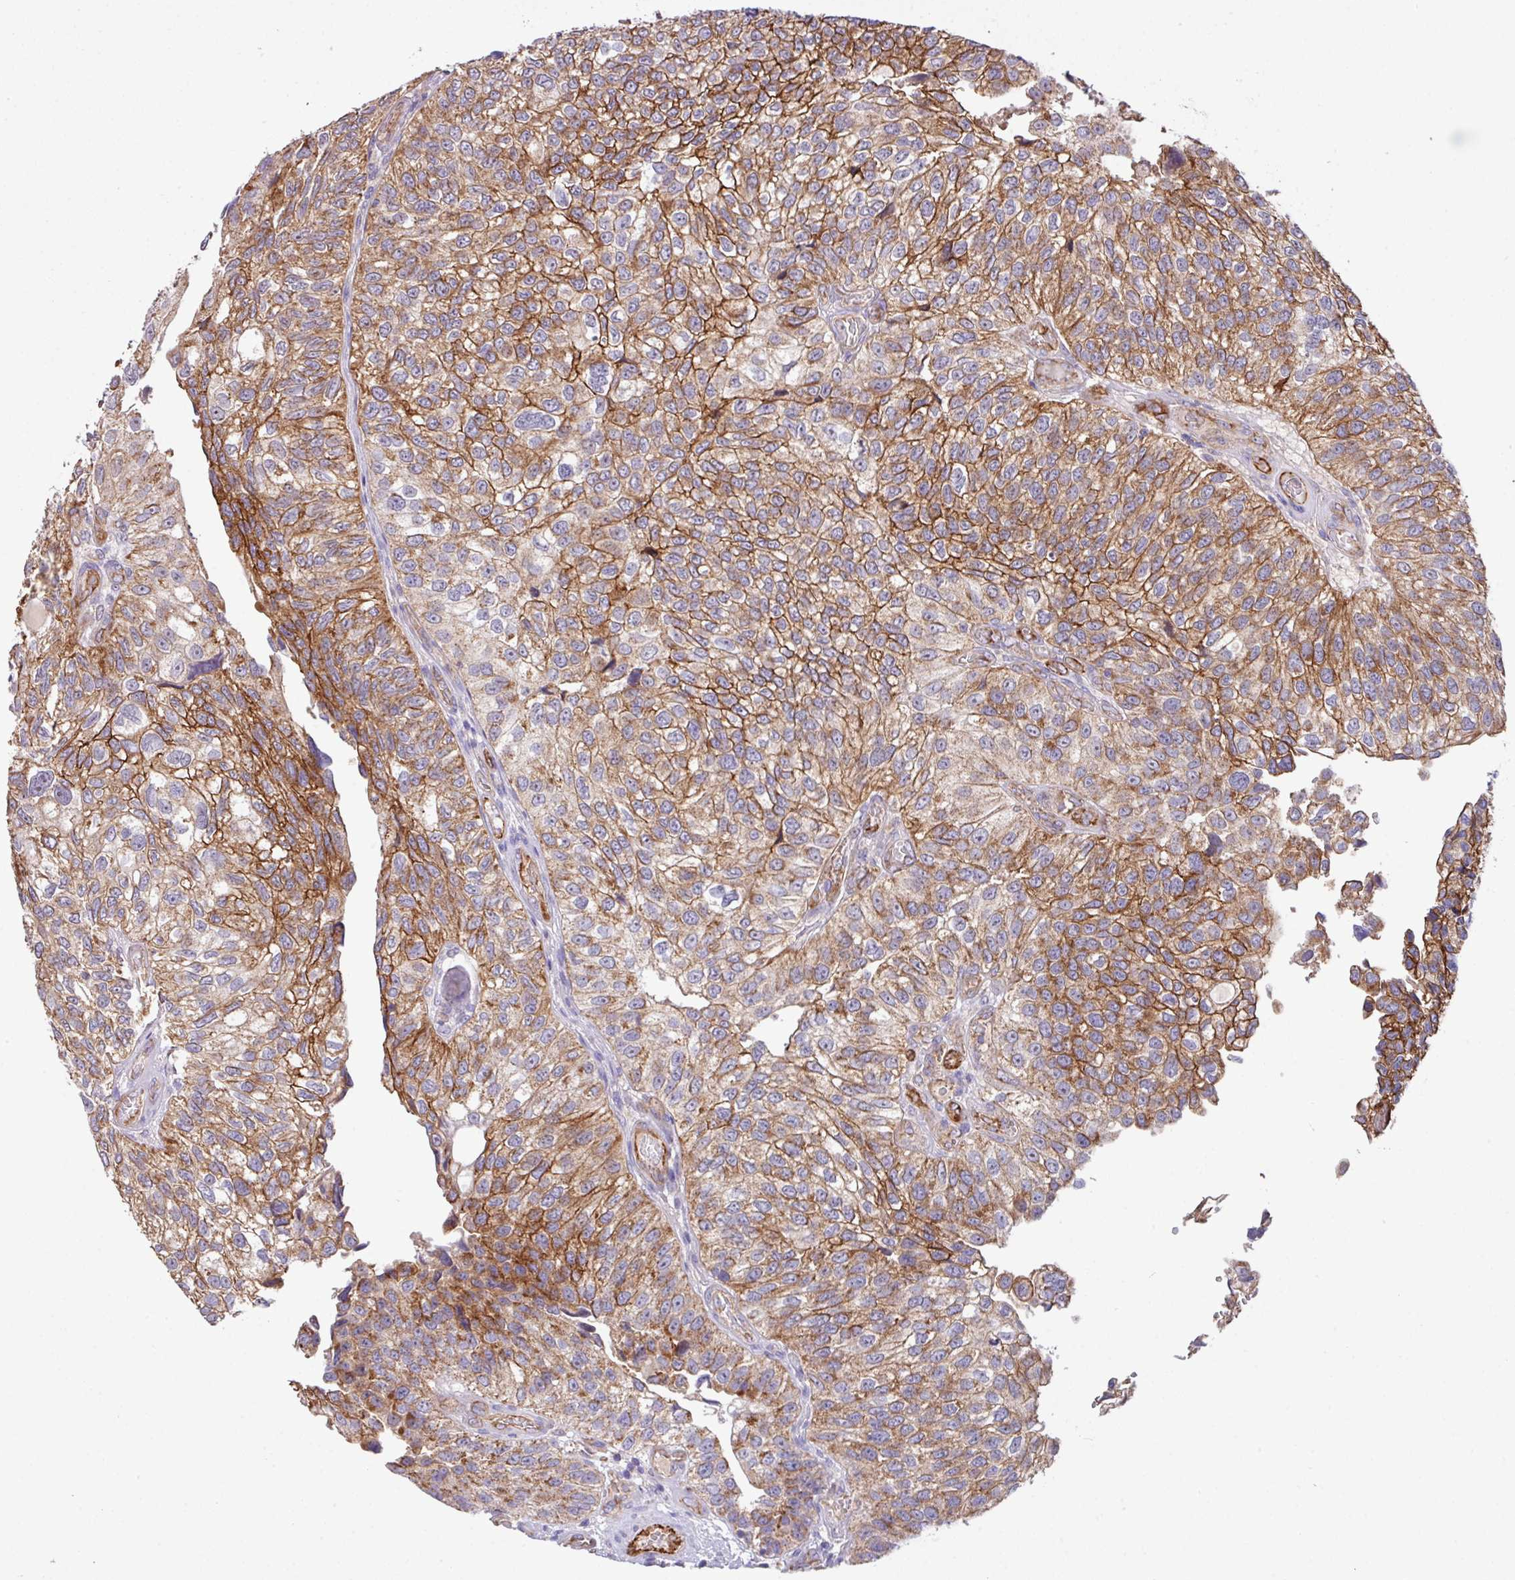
{"staining": {"intensity": "strong", "quantity": ">75%", "location": "cytoplasmic/membranous"}, "tissue": "urothelial cancer", "cell_type": "Tumor cells", "image_type": "cancer", "snomed": [{"axis": "morphology", "description": "Urothelial carcinoma, NOS"}, {"axis": "topography", "description": "Urinary bladder"}], "caption": "Immunohistochemistry (DAB) staining of human transitional cell carcinoma demonstrates strong cytoplasmic/membranous protein positivity in approximately >75% of tumor cells. (Brightfield microscopy of DAB IHC at high magnification).", "gene": "LRRC53", "patient": {"sex": "male", "age": 87}}